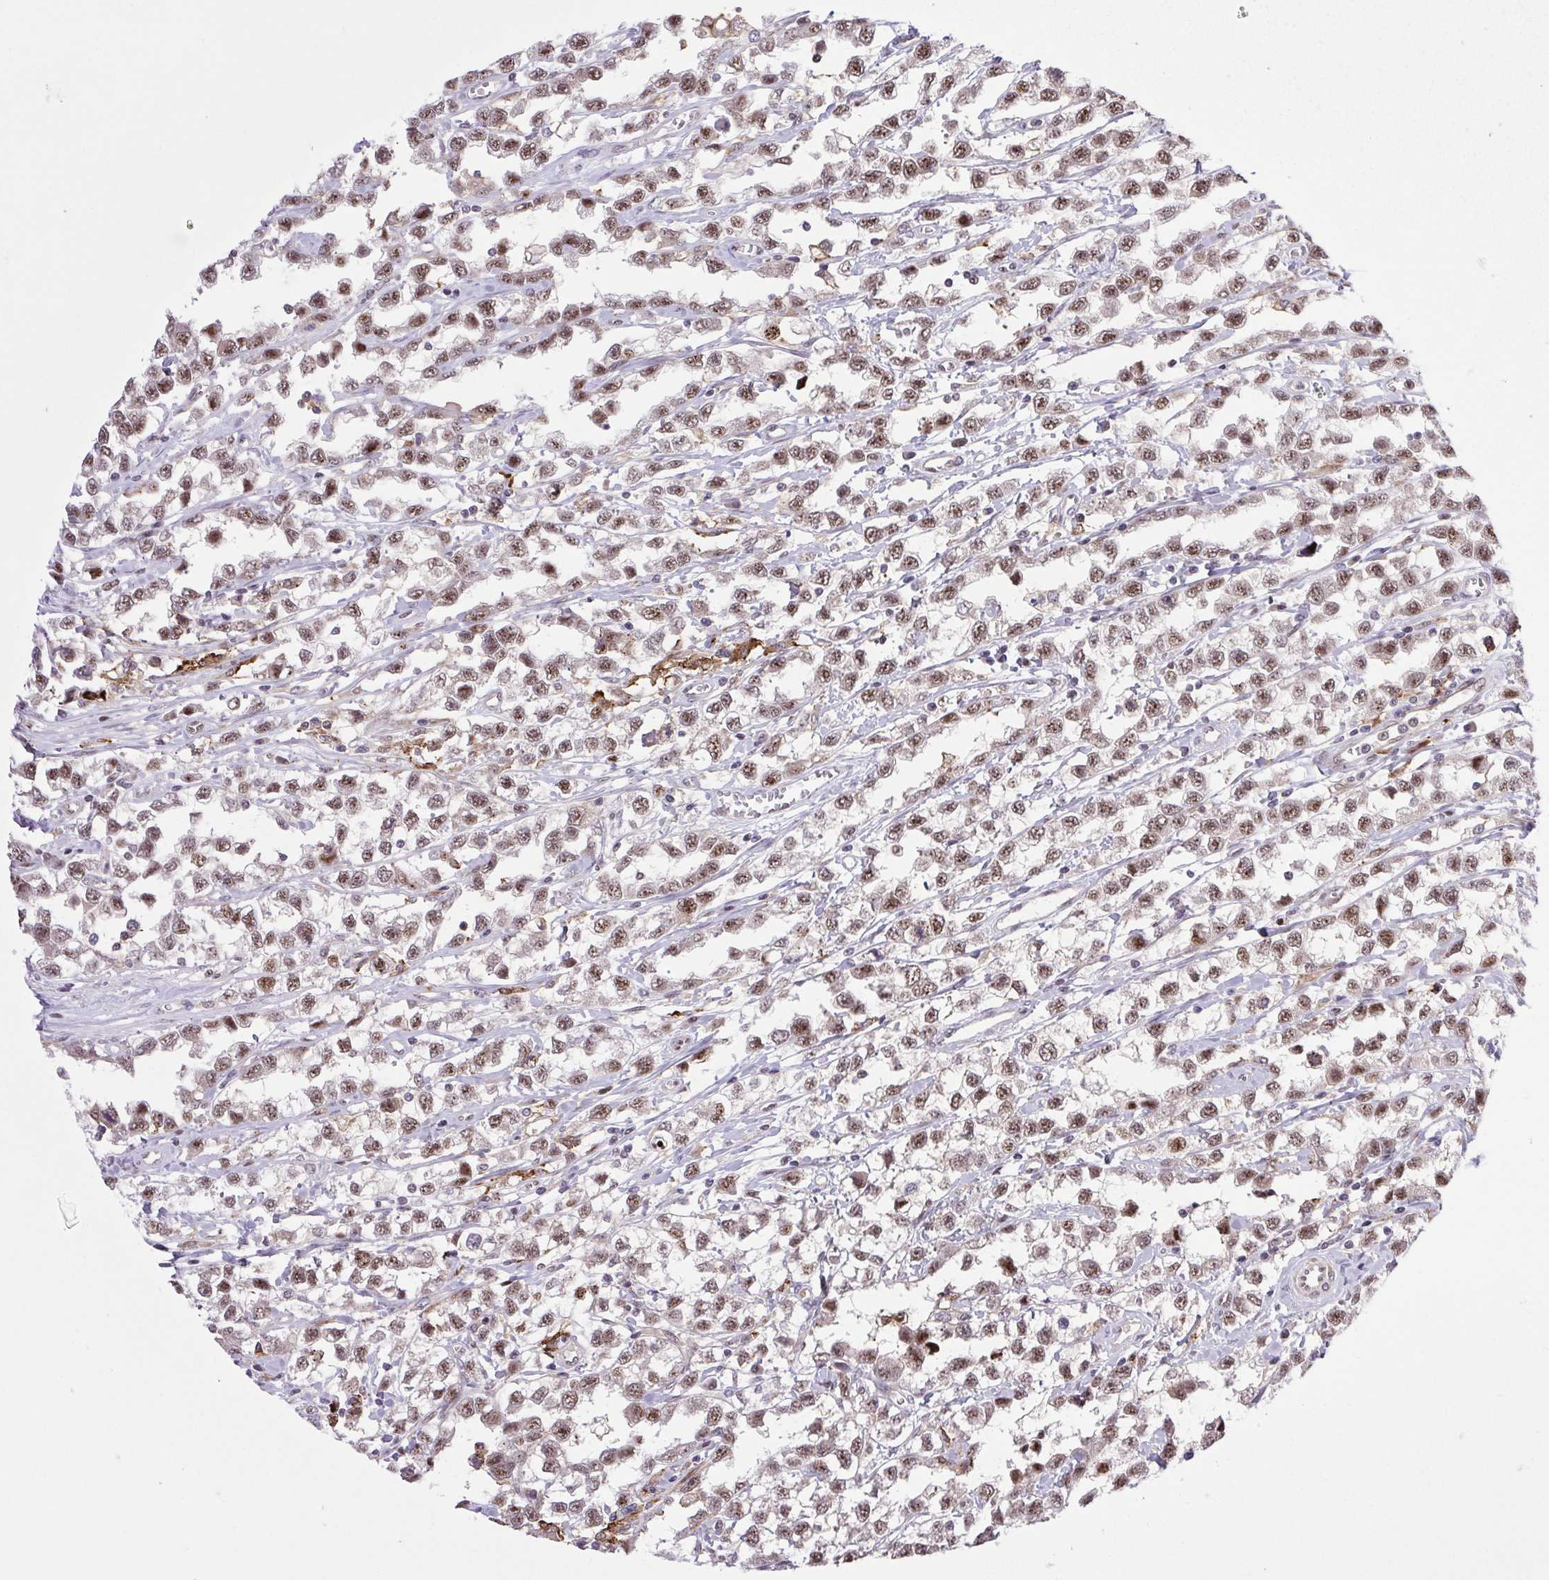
{"staining": {"intensity": "moderate", "quantity": ">75%", "location": "nuclear"}, "tissue": "testis cancer", "cell_type": "Tumor cells", "image_type": "cancer", "snomed": [{"axis": "morphology", "description": "Seminoma, NOS"}, {"axis": "topography", "description": "Testis"}], "caption": "Testis cancer (seminoma) stained with a protein marker exhibits moderate staining in tumor cells.", "gene": "ERG", "patient": {"sex": "male", "age": 34}}